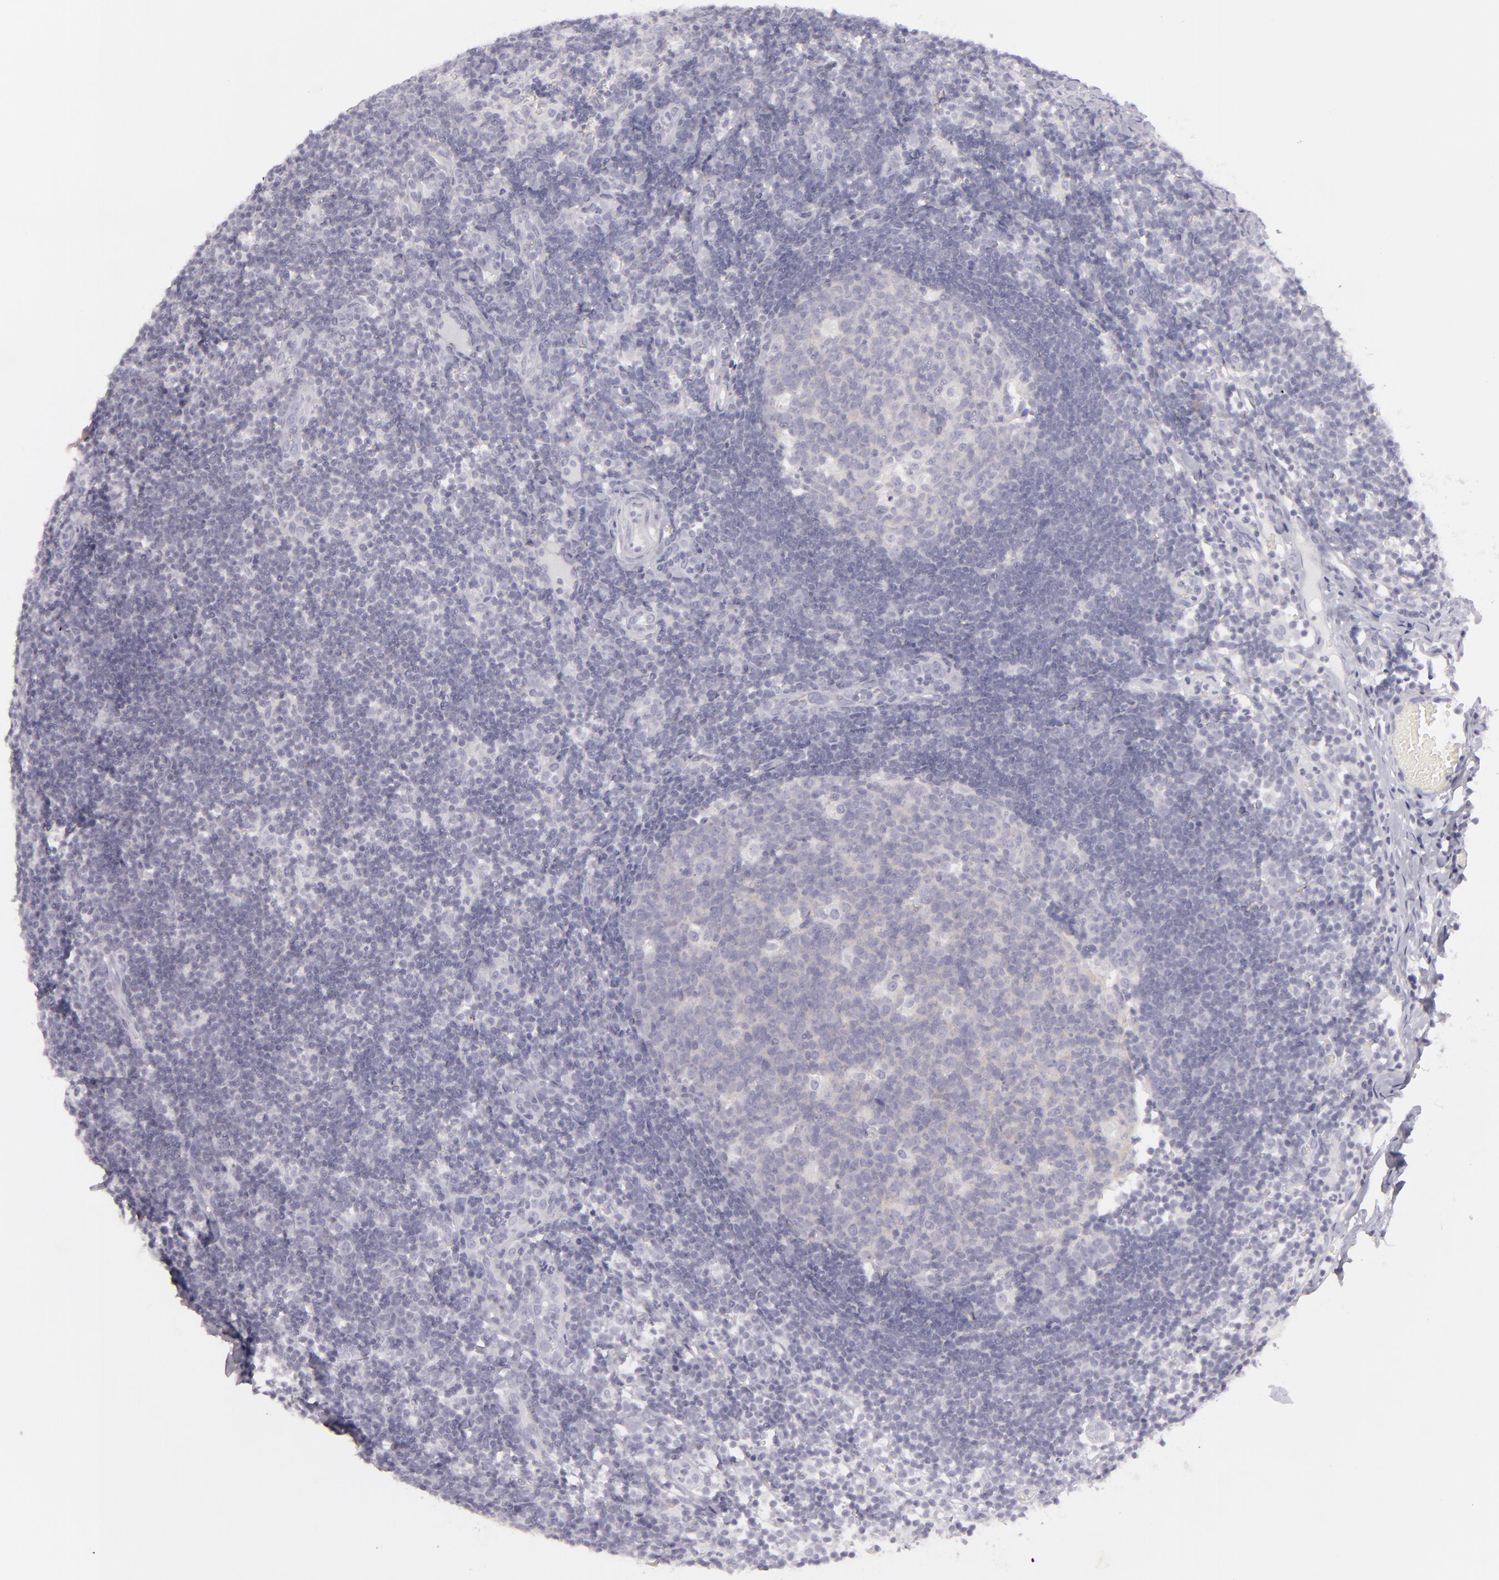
{"staining": {"intensity": "weak", "quantity": "25%-75%", "location": "cytoplasmic/membranous"}, "tissue": "lymph node", "cell_type": "Germinal center cells", "image_type": "normal", "snomed": [{"axis": "morphology", "description": "Normal tissue, NOS"}, {"axis": "morphology", "description": "Inflammation, NOS"}, {"axis": "topography", "description": "Lymph node"}, {"axis": "topography", "description": "Salivary gland"}], "caption": "IHC image of unremarkable lymph node: human lymph node stained using IHC exhibits low levels of weak protein expression localized specifically in the cytoplasmic/membranous of germinal center cells, appearing as a cytoplasmic/membranous brown color.", "gene": "DLG4", "patient": {"sex": "male", "age": 3}}